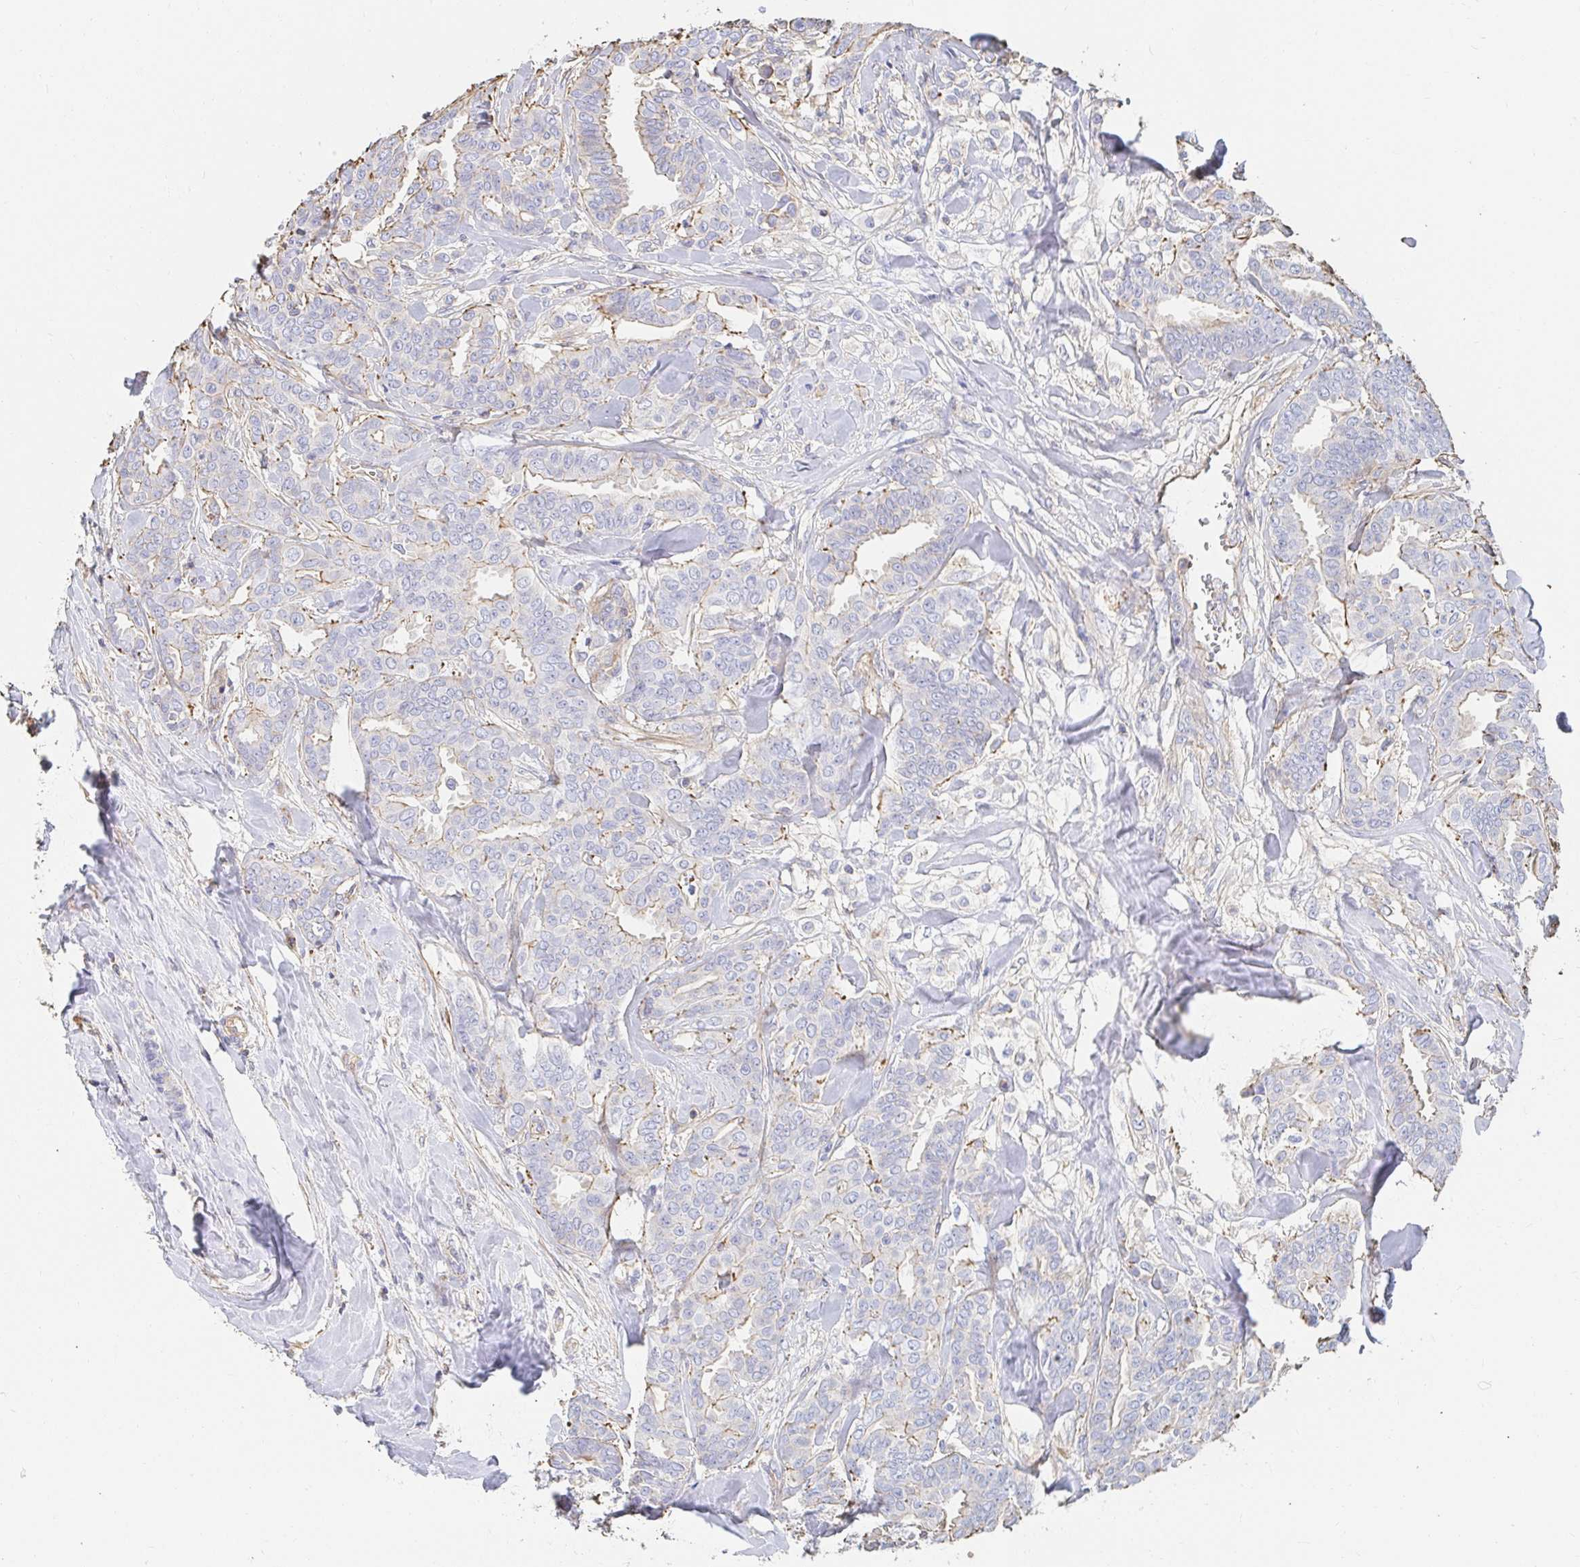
{"staining": {"intensity": "weak", "quantity": "<25%", "location": "cytoplasmic/membranous"}, "tissue": "breast cancer", "cell_type": "Tumor cells", "image_type": "cancer", "snomed": [{"axis": "morphology", "description": "Duct carcinoma"}, {"axis": "topography", "description": "Breast"}], "caption": "An image of human breast infiltrating ductal carcinoma is negative for staining in tumor cells. (Brightfield microscopy of DAB (3,3'-diaminobenzidine) IHC at high magnification).", "gene": "PTPN14", "patient": {"sex": "female", "age": 45}}